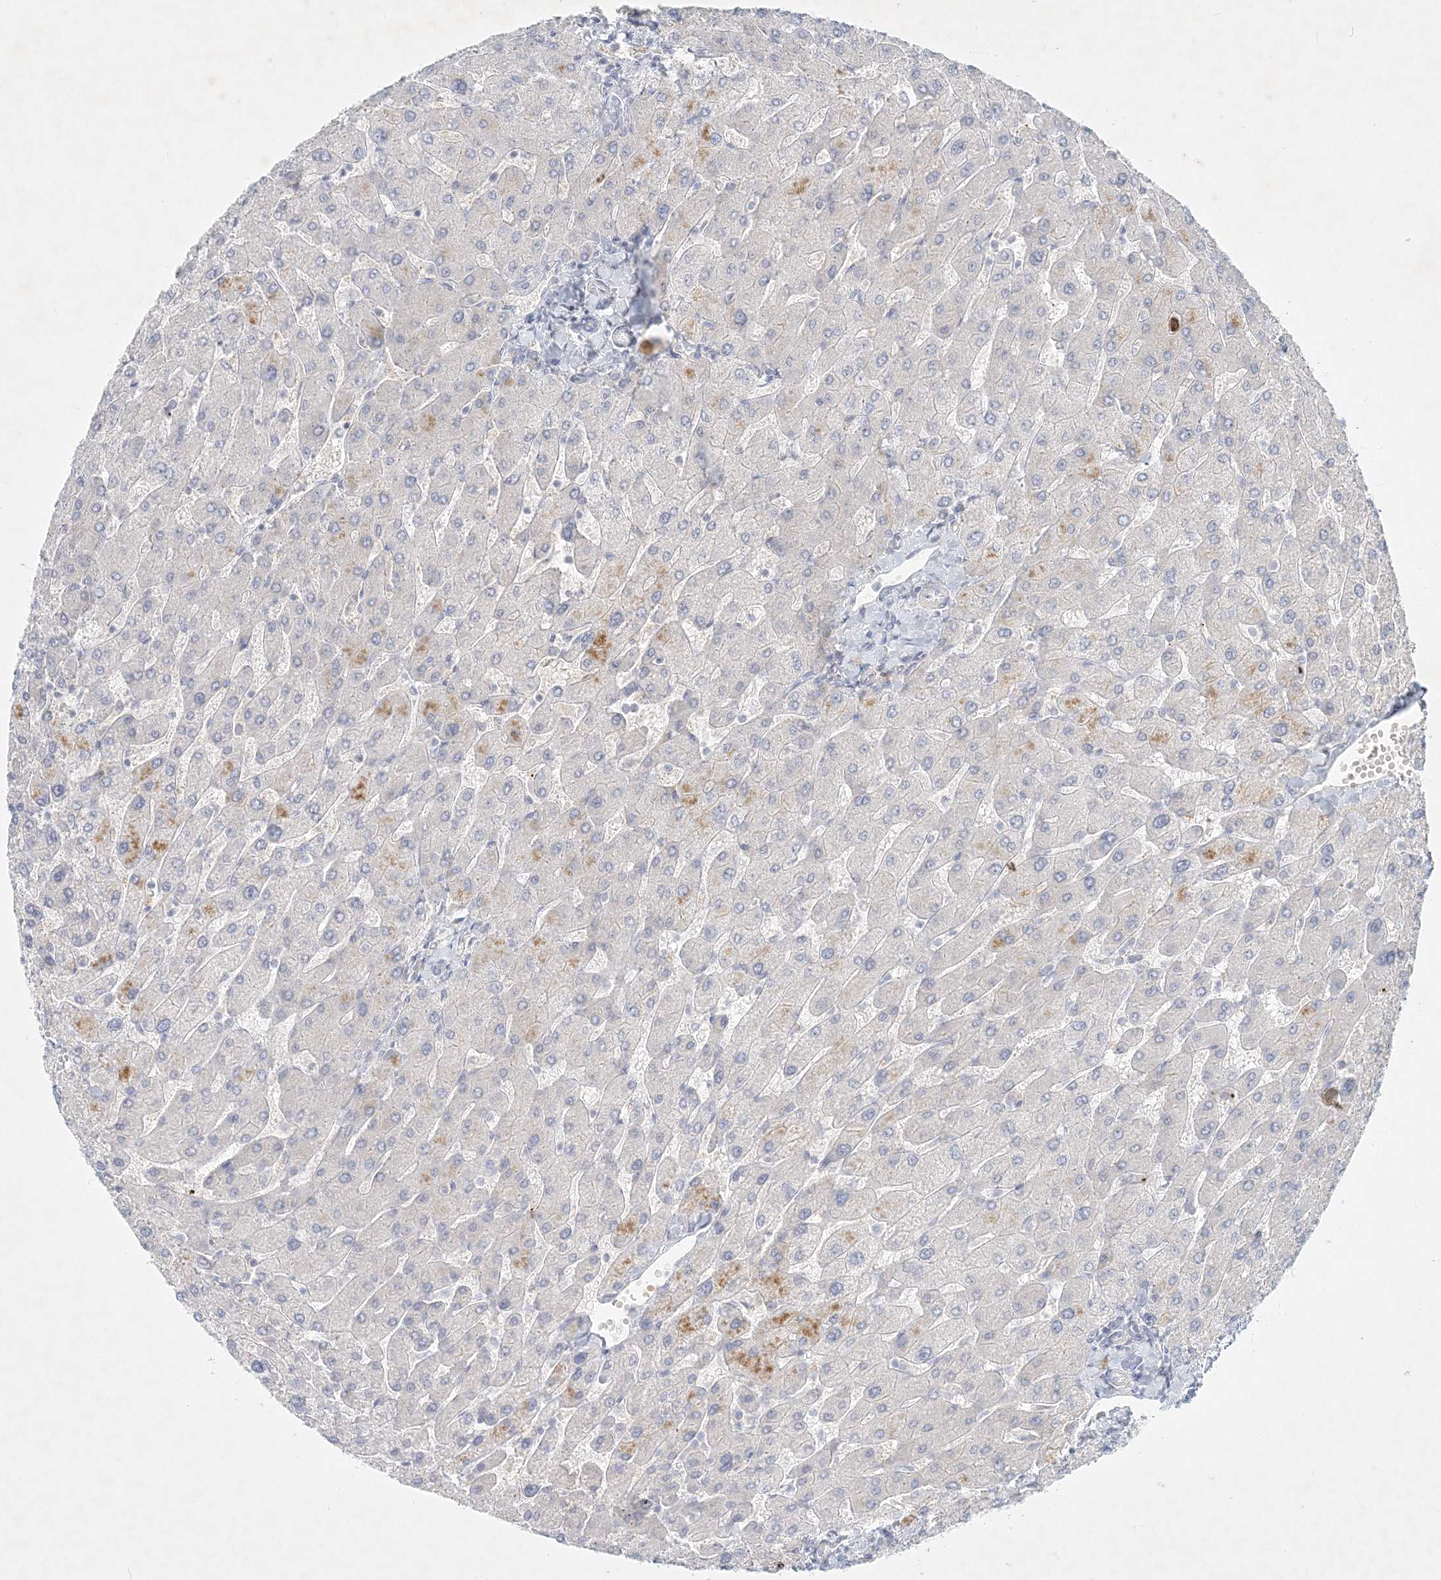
{"staining": {"intensity": "negative", "quantity": "none", "location": "none"}, "tissue": "liver", "cell_type": "Cholangiocytes", "image_type": "normal", "snomed": [{"axis": "morphology", "description": "Normal tissue, NOS"}, {"axis": "topography", "description": "Liver"}], "caption": "IHC image of benign liver stained for a protein (brown), which shows no expression in cholangiocytes.", "gene": "STK11IP", "patient": {"sex": "male", "age": 55}}